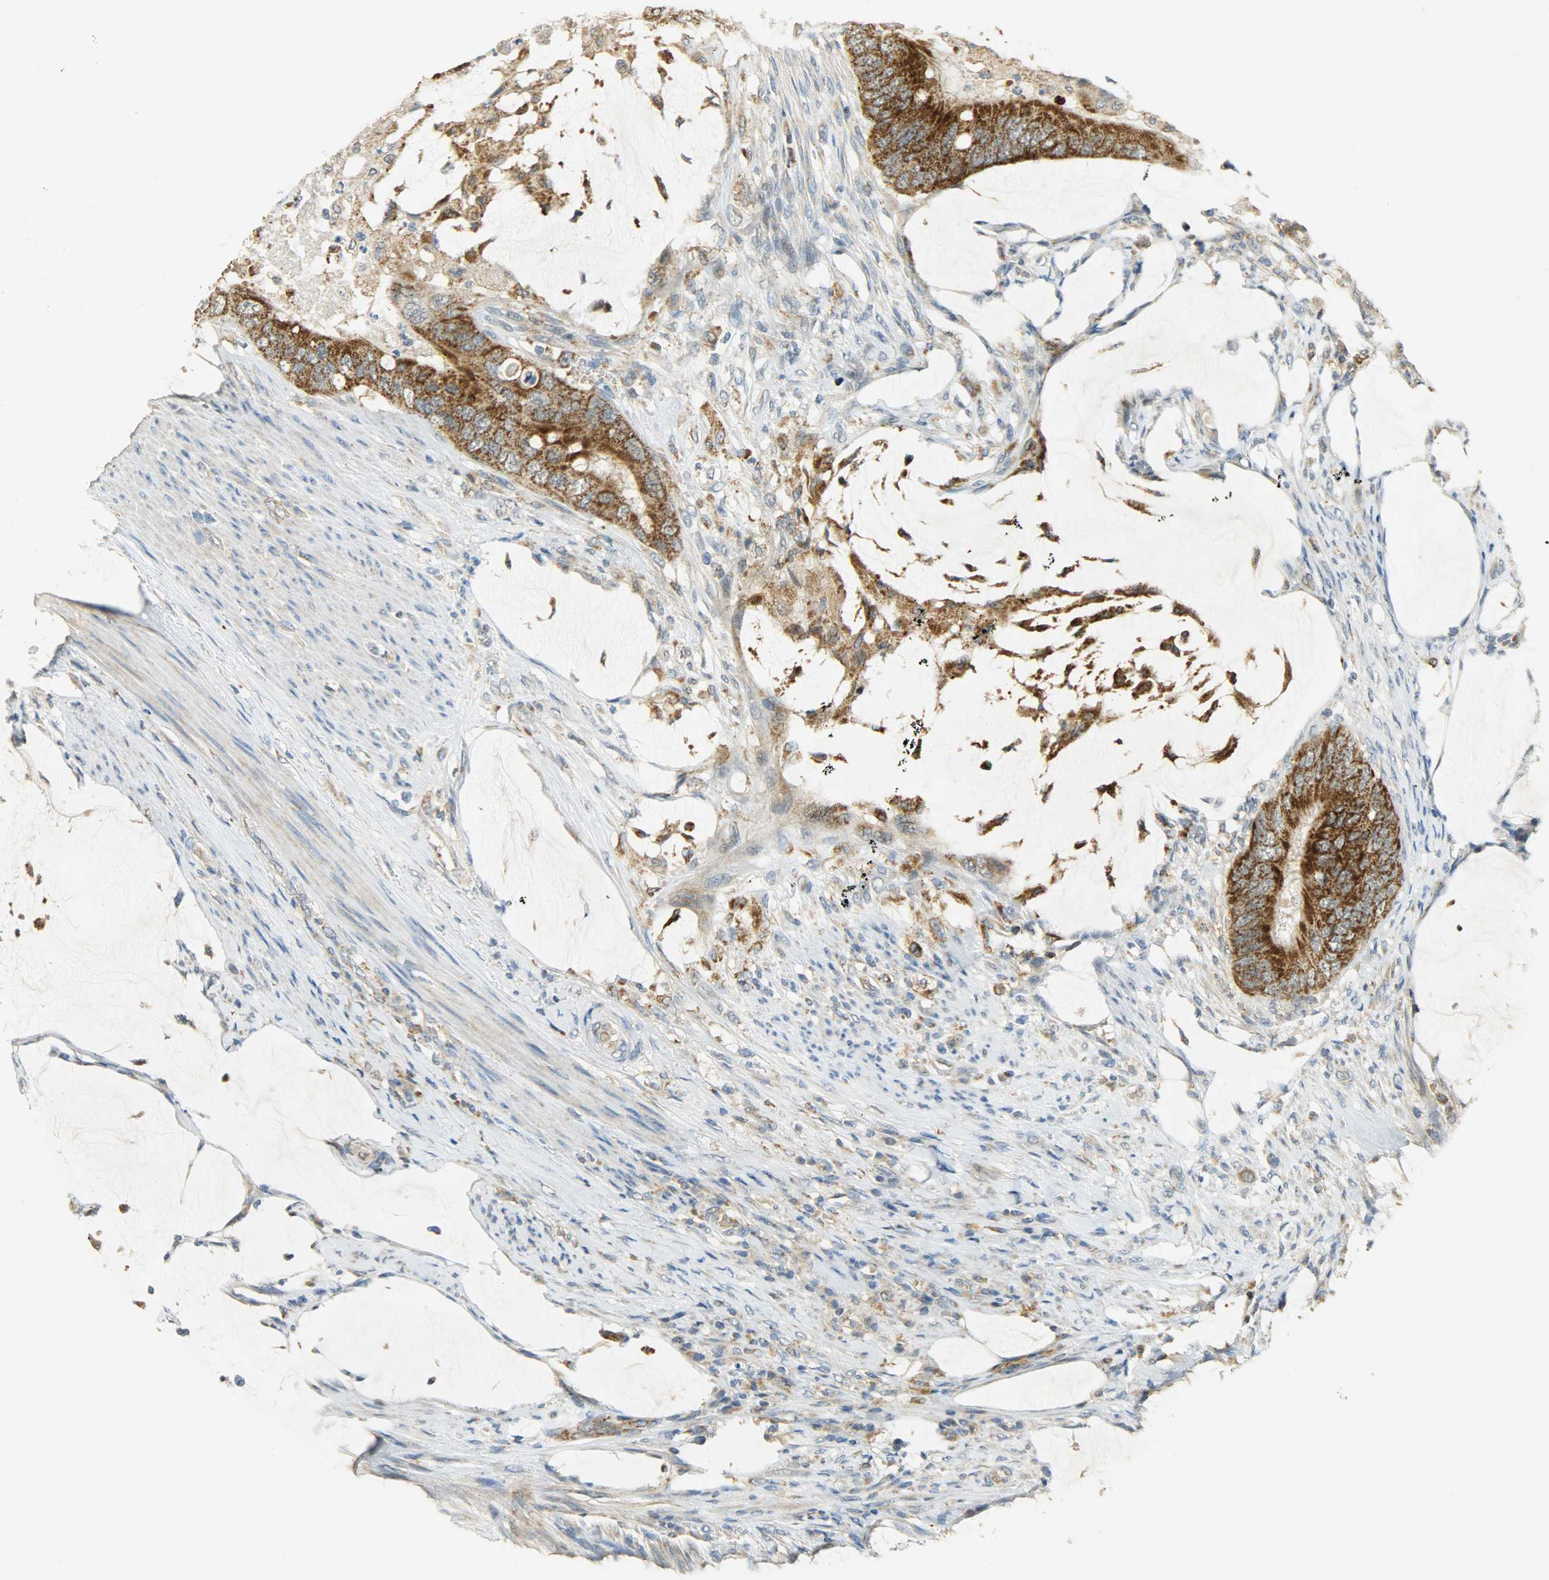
{"staining": {"intensity": "moderate", "quantity": ">75%", "location": "cytoplasmic/membranous"}, "tissue": "colorectal cancer", "cell_type": "Tumor cells", "image_type": "cancer", "snomed": [{"axis": "morphology", "description": "Adenocarcinoma, NOS"}, {"axis": "topography", "description": "Rectum"}], "caption": "Immunohistochemistry (IHC) (DAB (3,3'-diaminobenzidine)) staining of human colorectal cancer (adenocarcinoma) shows moderate cytoplasmic/membranous protein staining in approximately >75% of tumor cells.", "gene": "HDHD5", "patient": {"sex": "female", "age": 77}}